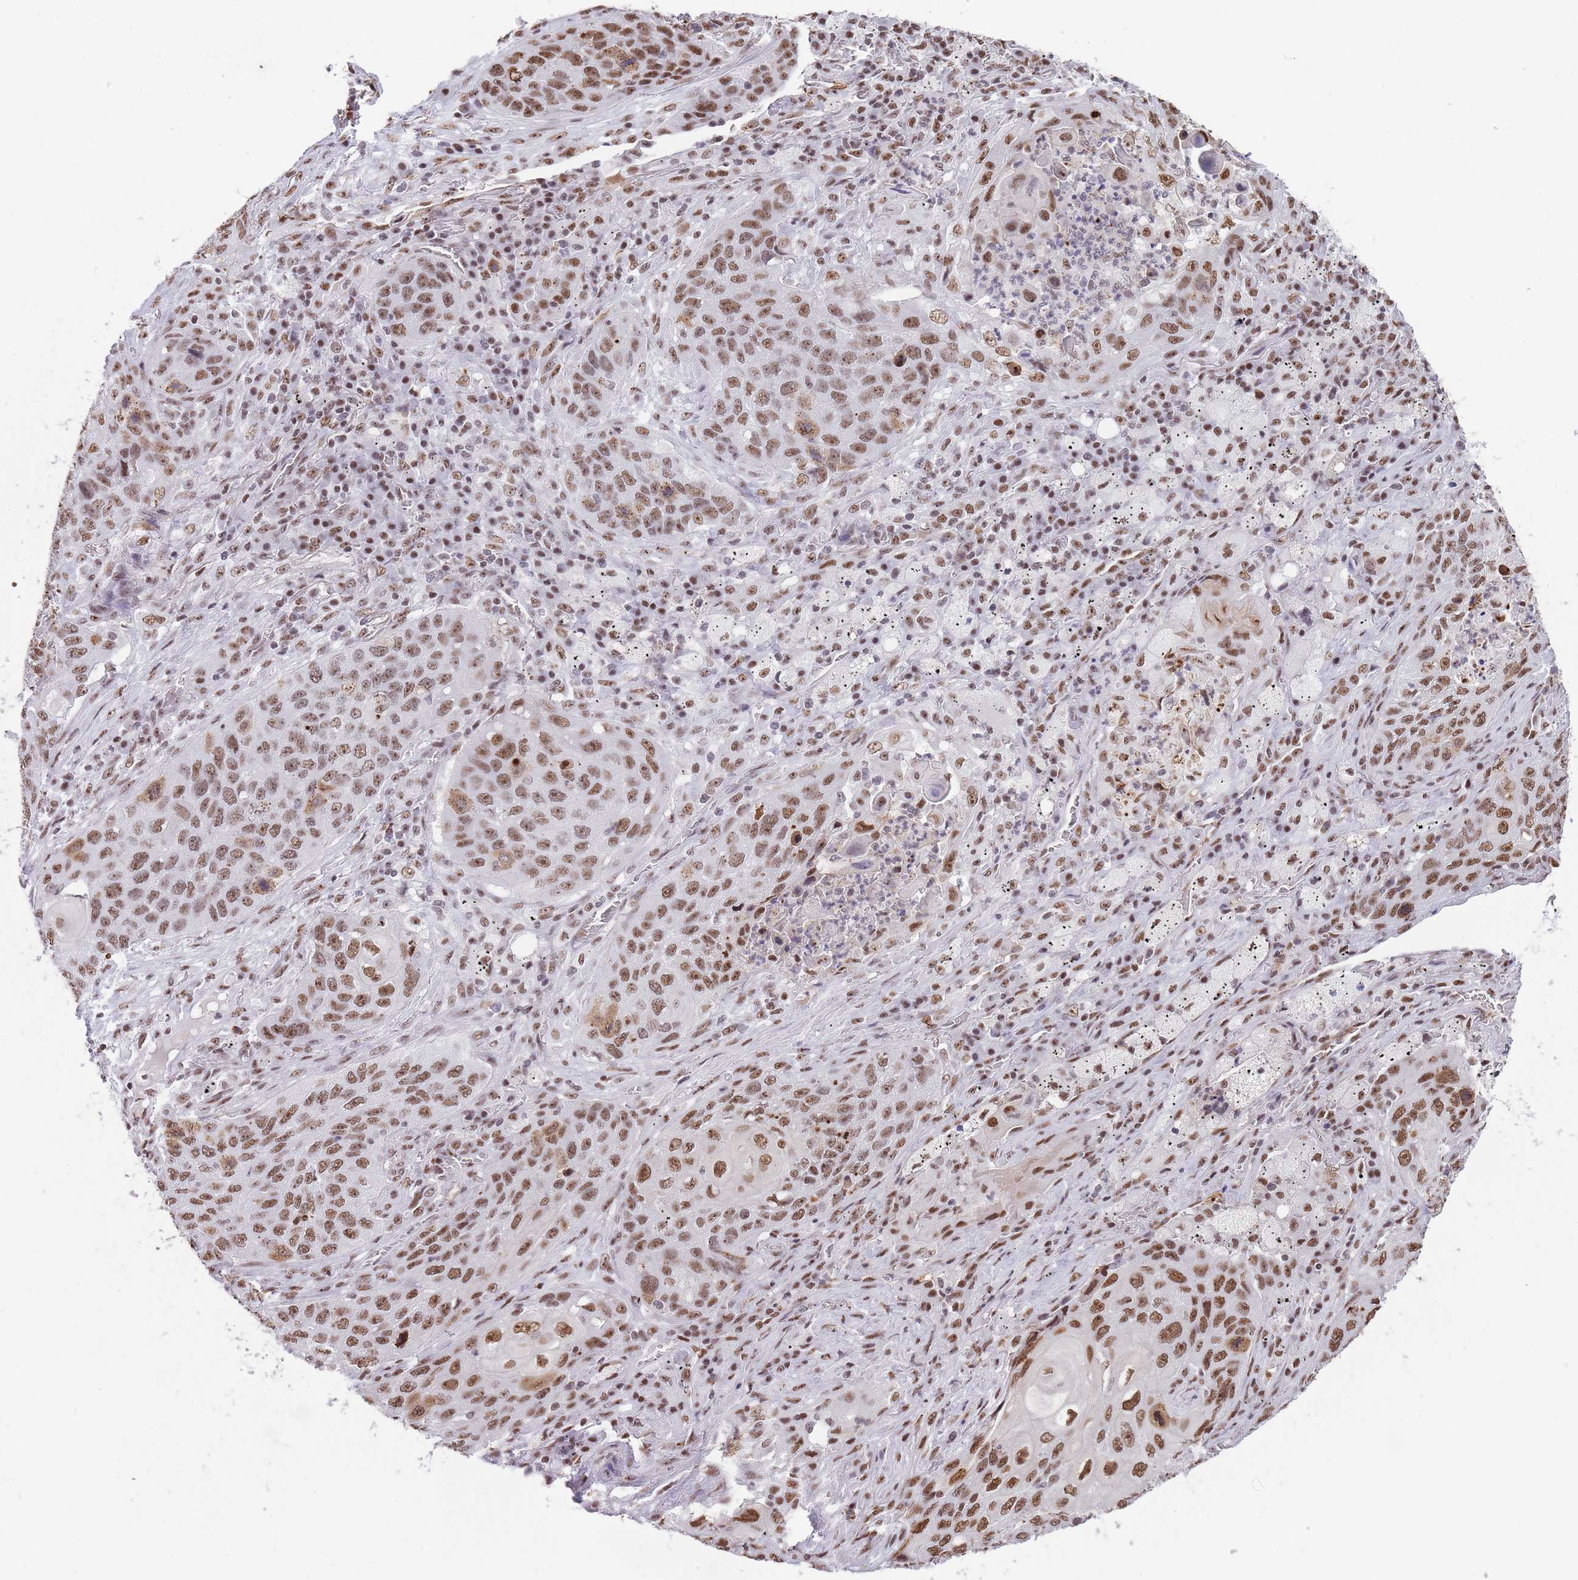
{"staining": {"intensity": "moderate", "quantity": ">75%", "location": "nuclear"}, "tissue": "lung cancer", "cell_type": "Tumor cells", "image_type": "cancer", "snomed": [{"axis": "morphology", "description": "Squamous cell carcinoma, NOS"}, {"axis": "topography", "description": "Lung"}], "caption": "A histopathology image showing moderate nuclear expression in approximately >75% of tumor cells in lung squamous cell carcinoma, as visualized by brown immunohistochemical staining.", "gene": "EVC2", "patient": {"sex": "female", "age": 63}}